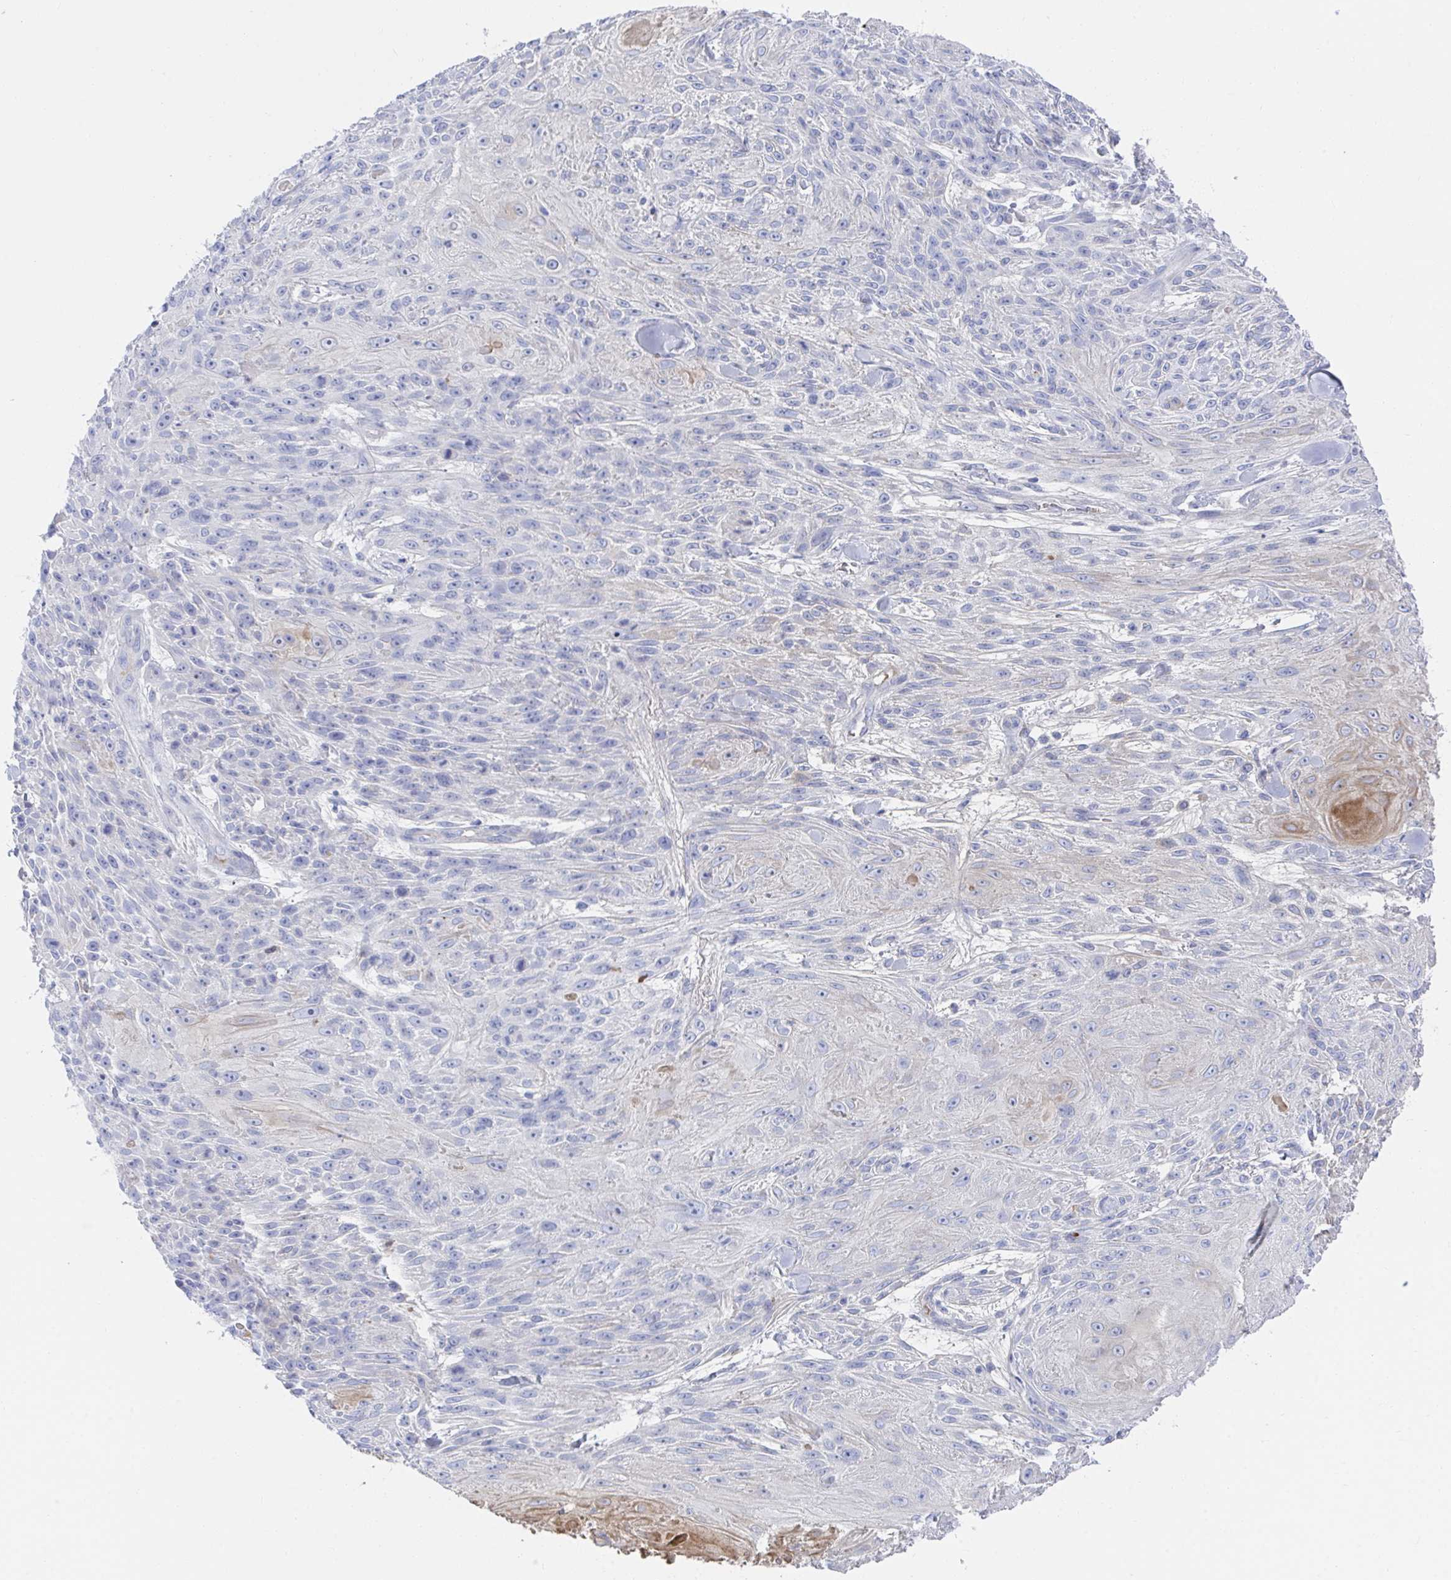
{"staining": {"intensity": "moderate", "quantity": "<25%", "location": "cytoplasmic/membranous"}, "tissue": "skin cancer", "cell_type": "Tumor cells", "image_type": "cancer", "snomed": [{"axis": "morphology", "description": "Squamous cell carcinoma, NOS"}, {"axis": "topography", "description": "Skin"}], "caption": "Immunohistochemical staining of skin squamous cell carcinoma displays low levels of moderate cytoplasmic/membranous staining in about <25% of tumor cells.", "gene": "TNFAIP6", "patient": {"sex": "male", "age": 88}}